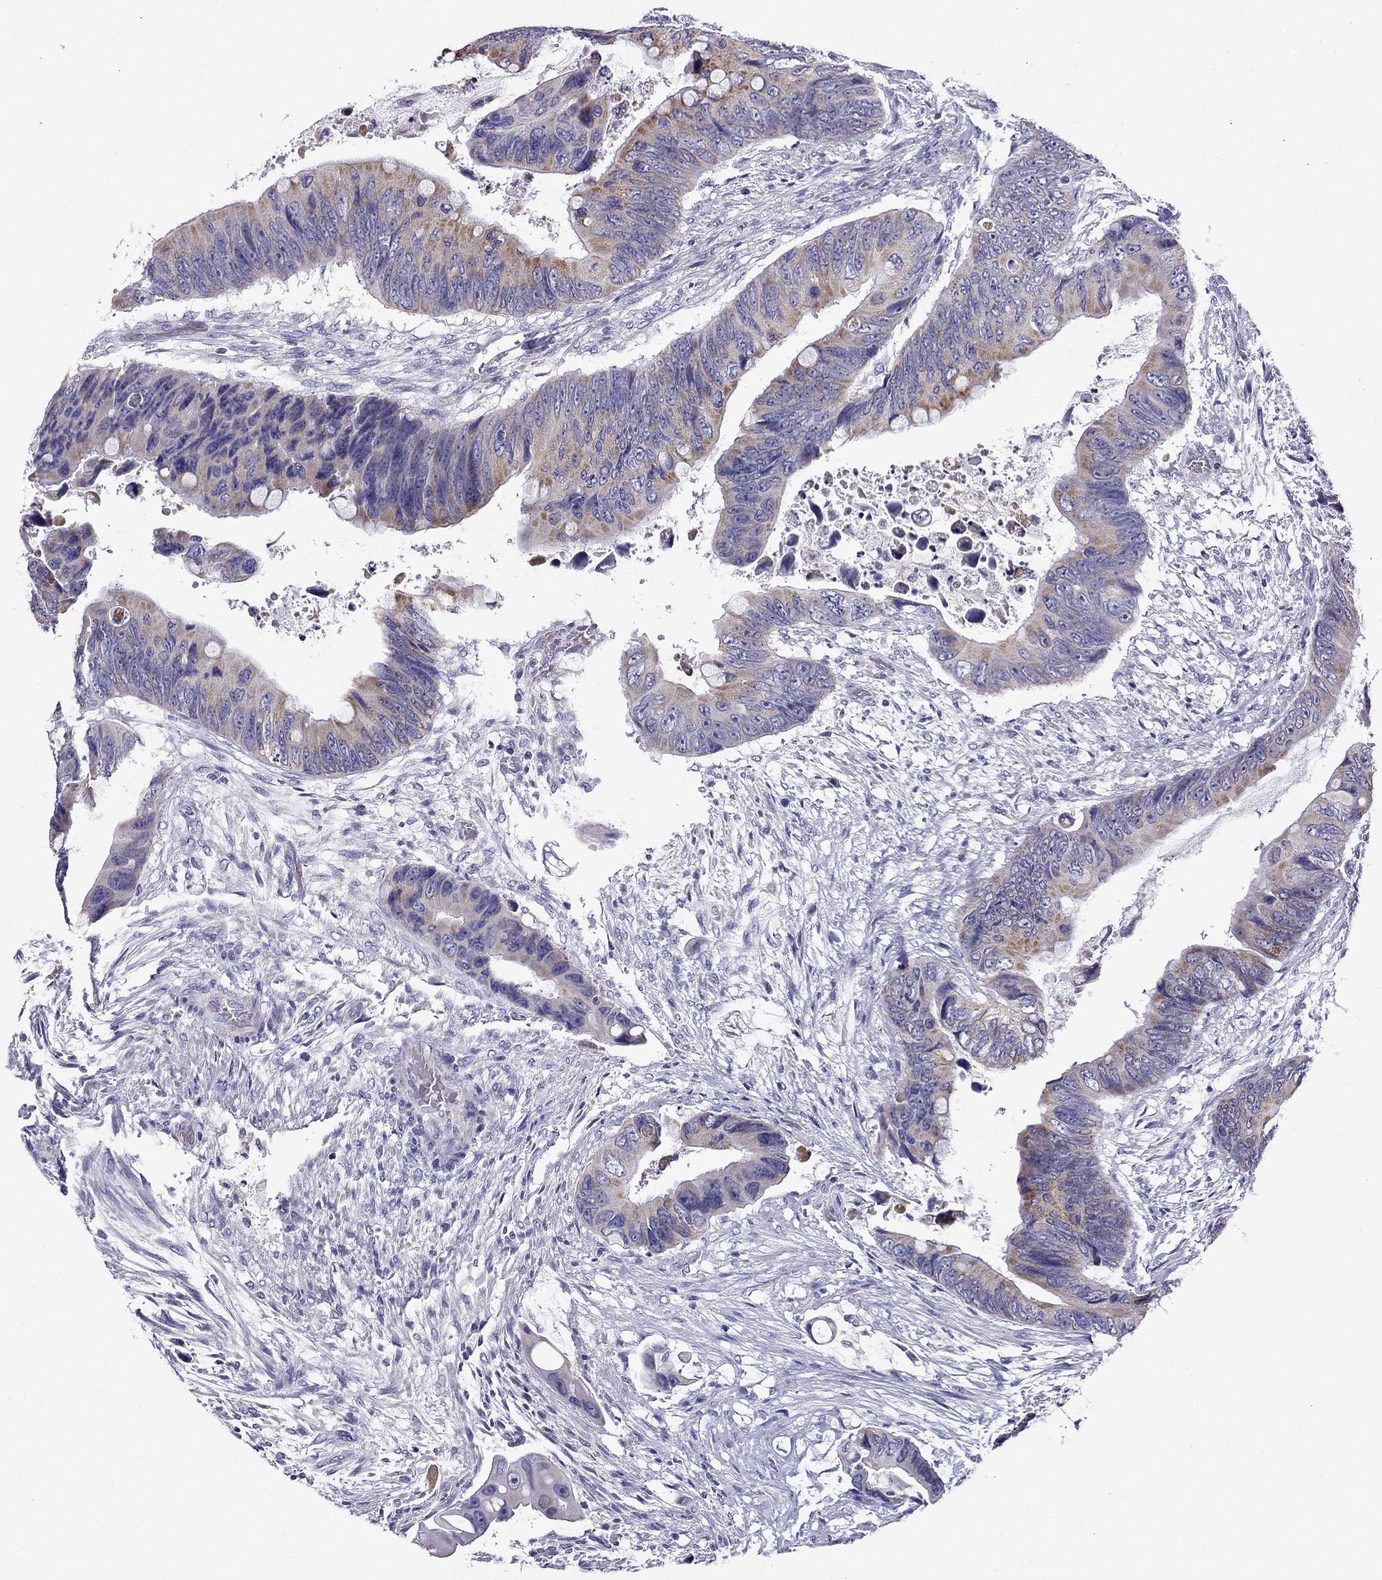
{"staining": {"intensity": "moderate", "quantity": "<25%", "location": "cytoplasmic/membranous"}, "tissue": "colorectal cancer", "cell_type": "Tumor cells", "image_type": "cancer", "snomed": [{"axis": "morphology", "description": "Adenocarcinoma, NOS"}, {"axis": "topography", "description": "Rectum"}], "caption": "Immunohistochemical staining of human colorectal cancer displays moderate cytoplasmic/membranous protein positivity in approximately <25% of tumor cells.", "gene": "KIF5A", "patient": {"sex": "male", "age": 63}}